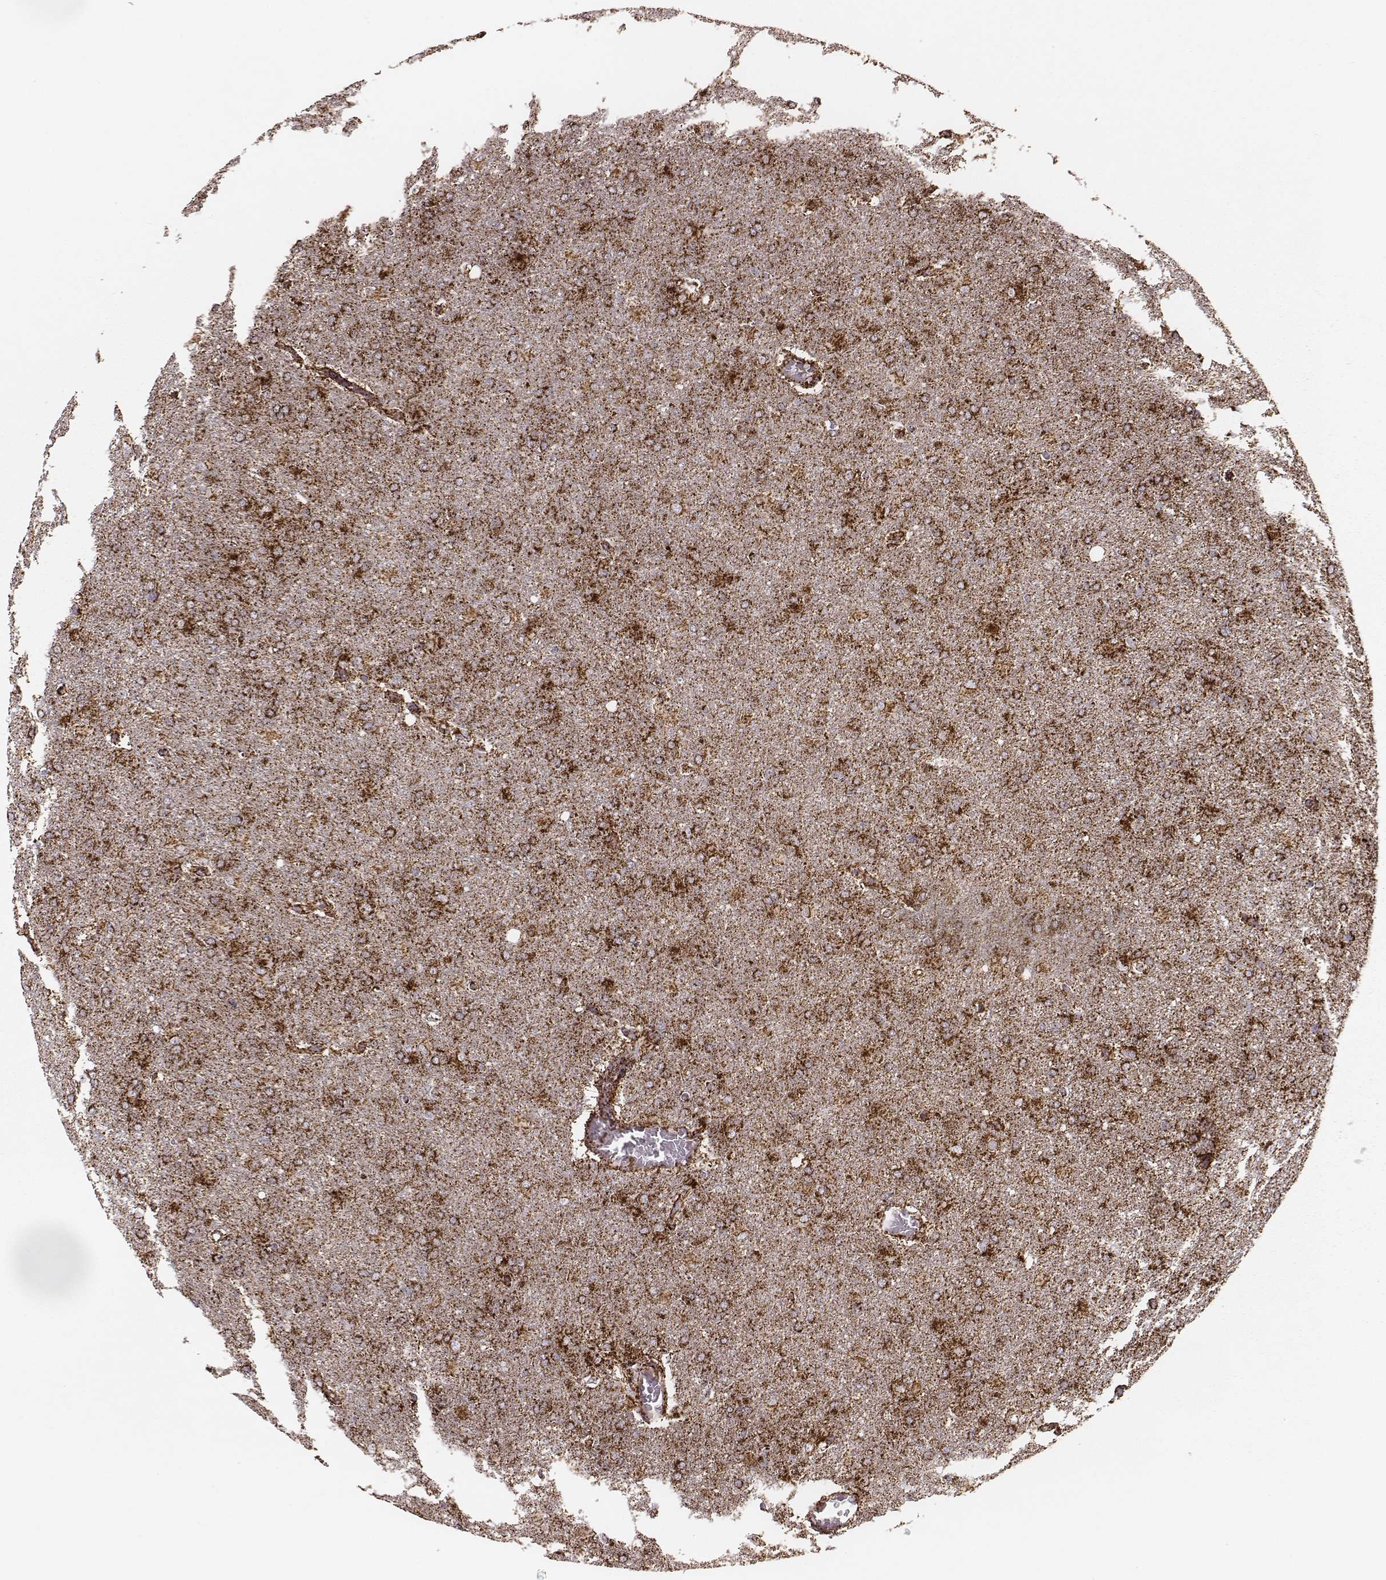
{"staining": {"intensity": "strong", "quantity": ">75%", "location": "cytoplasmic/membranous"}, "tissue": "glioma", "cell_type": "Tumor cells", "image_type": "cancer", "snomed": [{"axis": "morphology", "description": "Glioma, malignant, High grade"}, {"axis": "topography", "description": "Brain"}], "caption": "Glioma stained with DAB (3,3'-diaminobenzidine) immunohistochemistry (IHC) displays high levels of strong cytoplasmic/membranous positivity in approximately >75% of tumor cells. The staining was performed using DAB (3,3'-diaminobenzidine), with brown indicating positive protein expression. Nuclei are stained blue with hematoxylin.", "gene": "TUFM", "patient": {"sex": "male", "age": 68}}